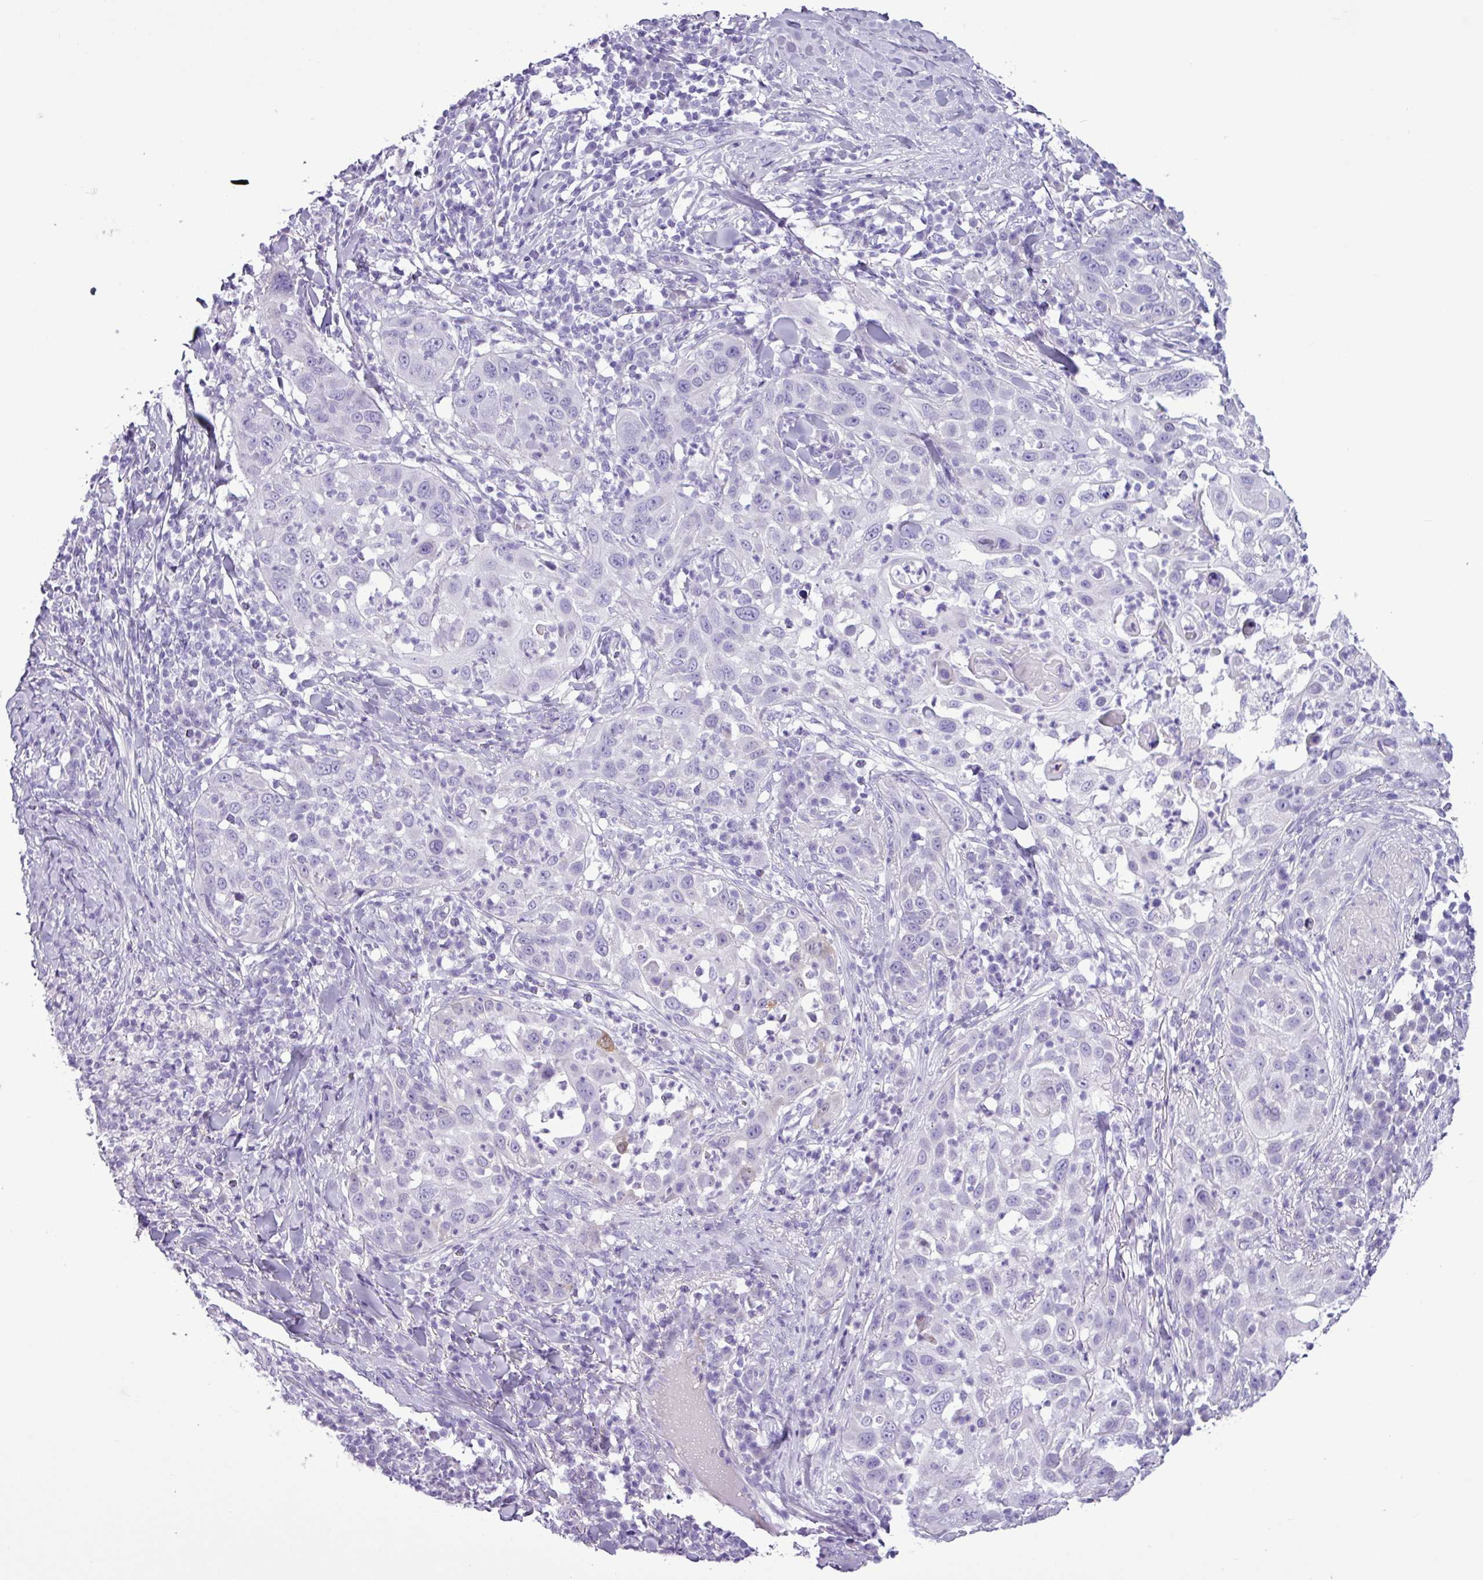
{"staining": {"intensity": "negative", "quantity": "none", "location": "none"}, "tissue": "skin cancer", "cell_type": "Tumor cells", "image_type": "cancer", "snomed": [{"axis": "morphology", "description": "Squamous cell carcinoma, NOS"}, {"axis": "topography", "description": "Skin"}], "caption": "Immunohistochemical staining of skin squamous cell carcinoma shows no significant expression in tumor cells.", "gene": "ALDH3A1", "patient": {"sex": "female", "age": 44}}